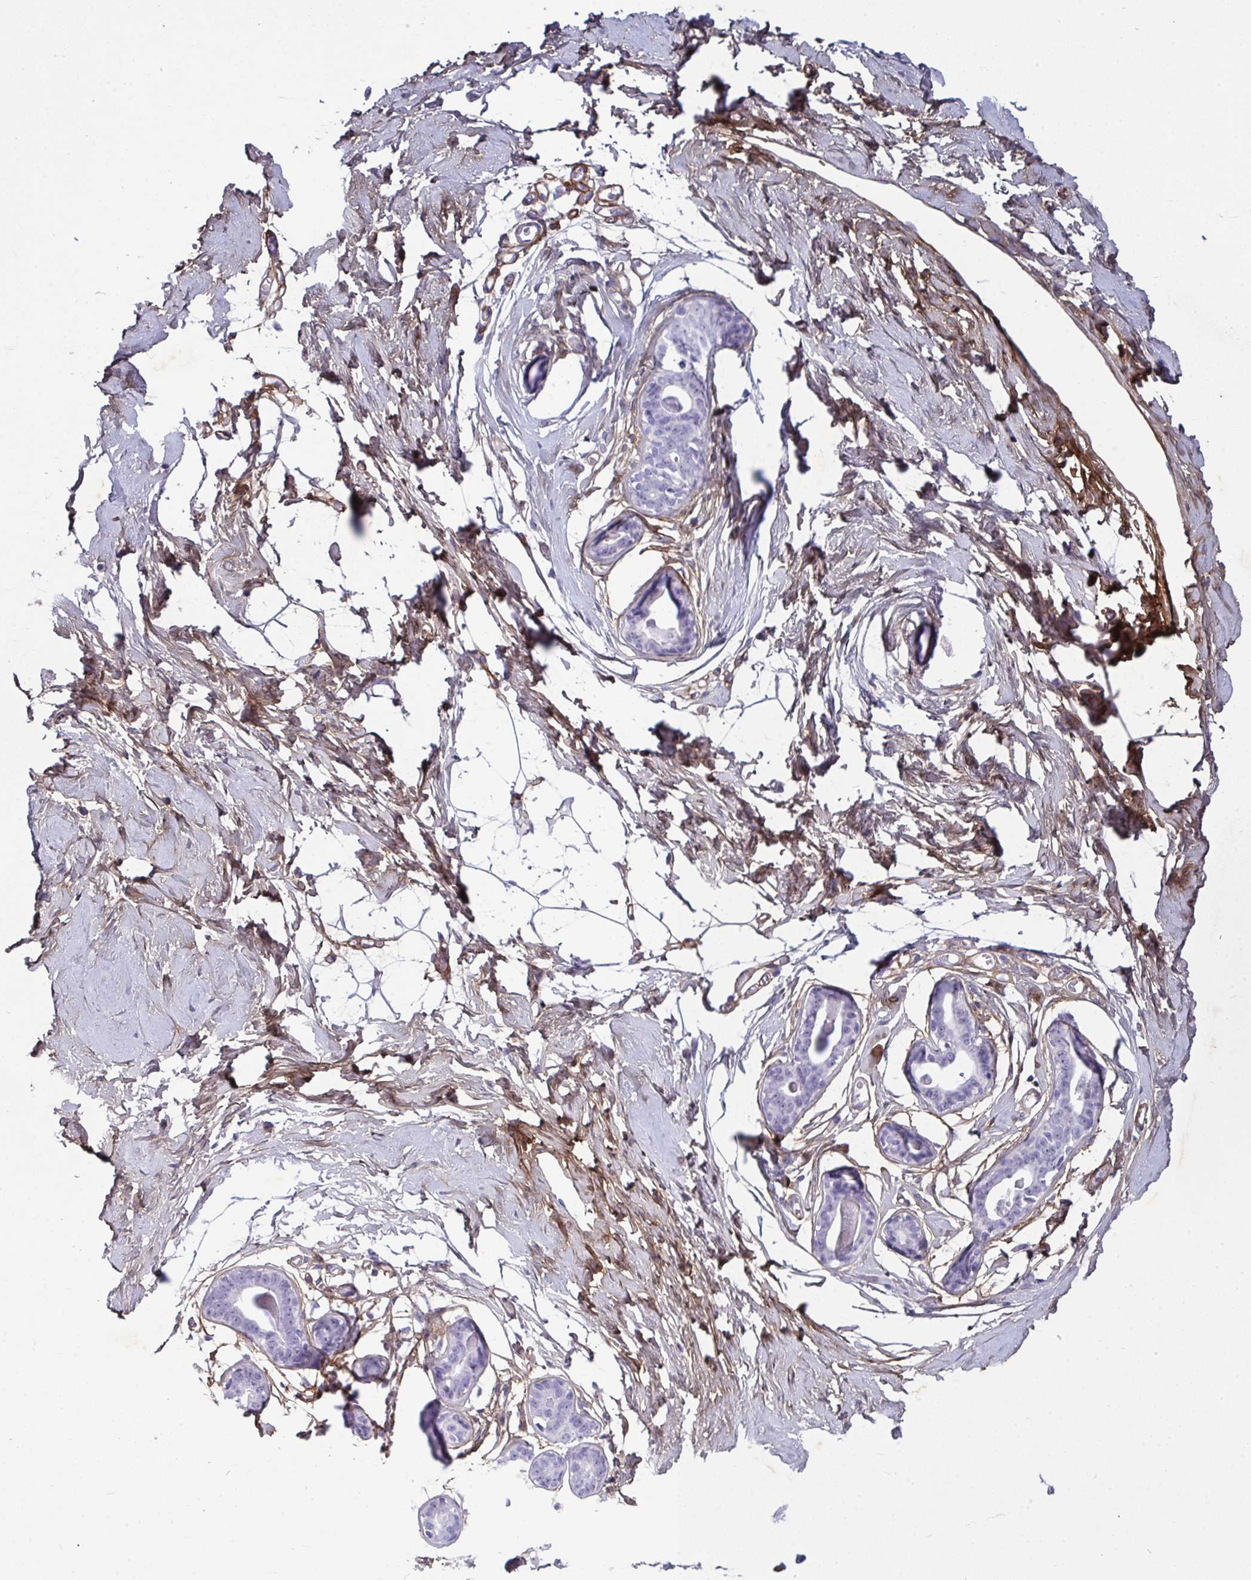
{"staining": {"intensity": "weak", "quantity": "<25%", "location": "cytoplasmic/membranous"}, "tissue": "breast", "cell_type": "Adipocytes", "image_type": "normal", "snomed": [{"axis": "morphology", "description": "Normal tissue, NOS"}, {"axis": "topography", "description": "Breast"}], "caption": "This is a image of immunohistochemistry (IHC) staining of benign breast, which shows no expression in adipocytes. (Immunohistochemistry (ihc), brightfield microscopy, high magnification).", "gene": "LHFPL6", "patient": {"sex": "female", "age": 45}}